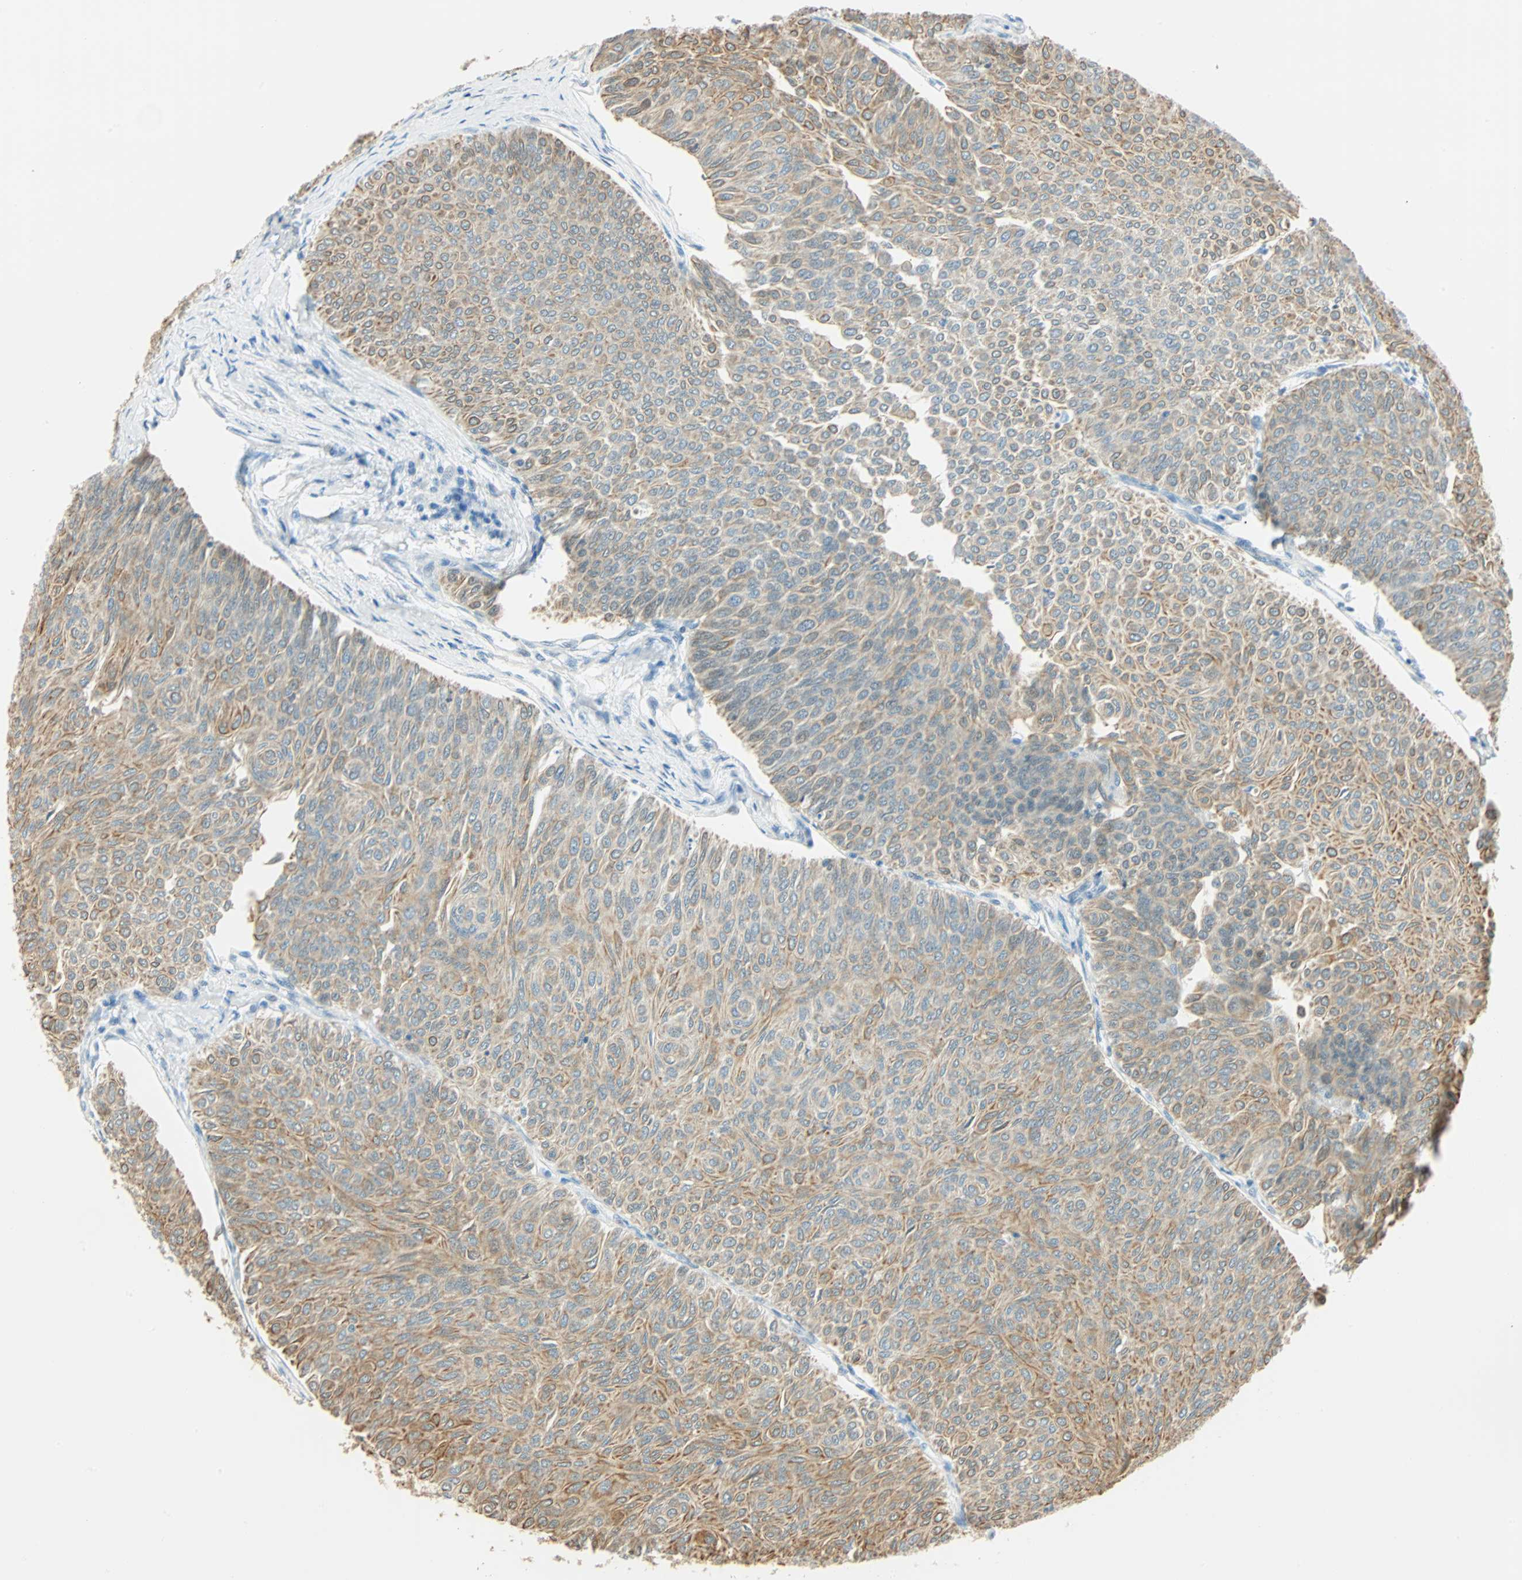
{"staining": {"intensity": "strong", "quantity": "25%-75%", "location": "cytoplasmic/membranous"}, "tissue": "urothelial cancer", "cell_type": "Tumor cells", "image_type": "cancer", "snomed": [{"axis": "morphology", "description": "Urothelial carcinoma, Low grade"}, {"axis": "topography", "description": "Urinary bladder"}], "caption": "This histopathology image reveals low-grade urothelial carcinoma stained with IHC to label a protein in brown. The cytoplasmic/membranous of tumor cells show strong positivity for the protein. Nuclei are counter-stained blue.", "gene": "NELFE", "patient": {"sex": "male", "age": 78}}